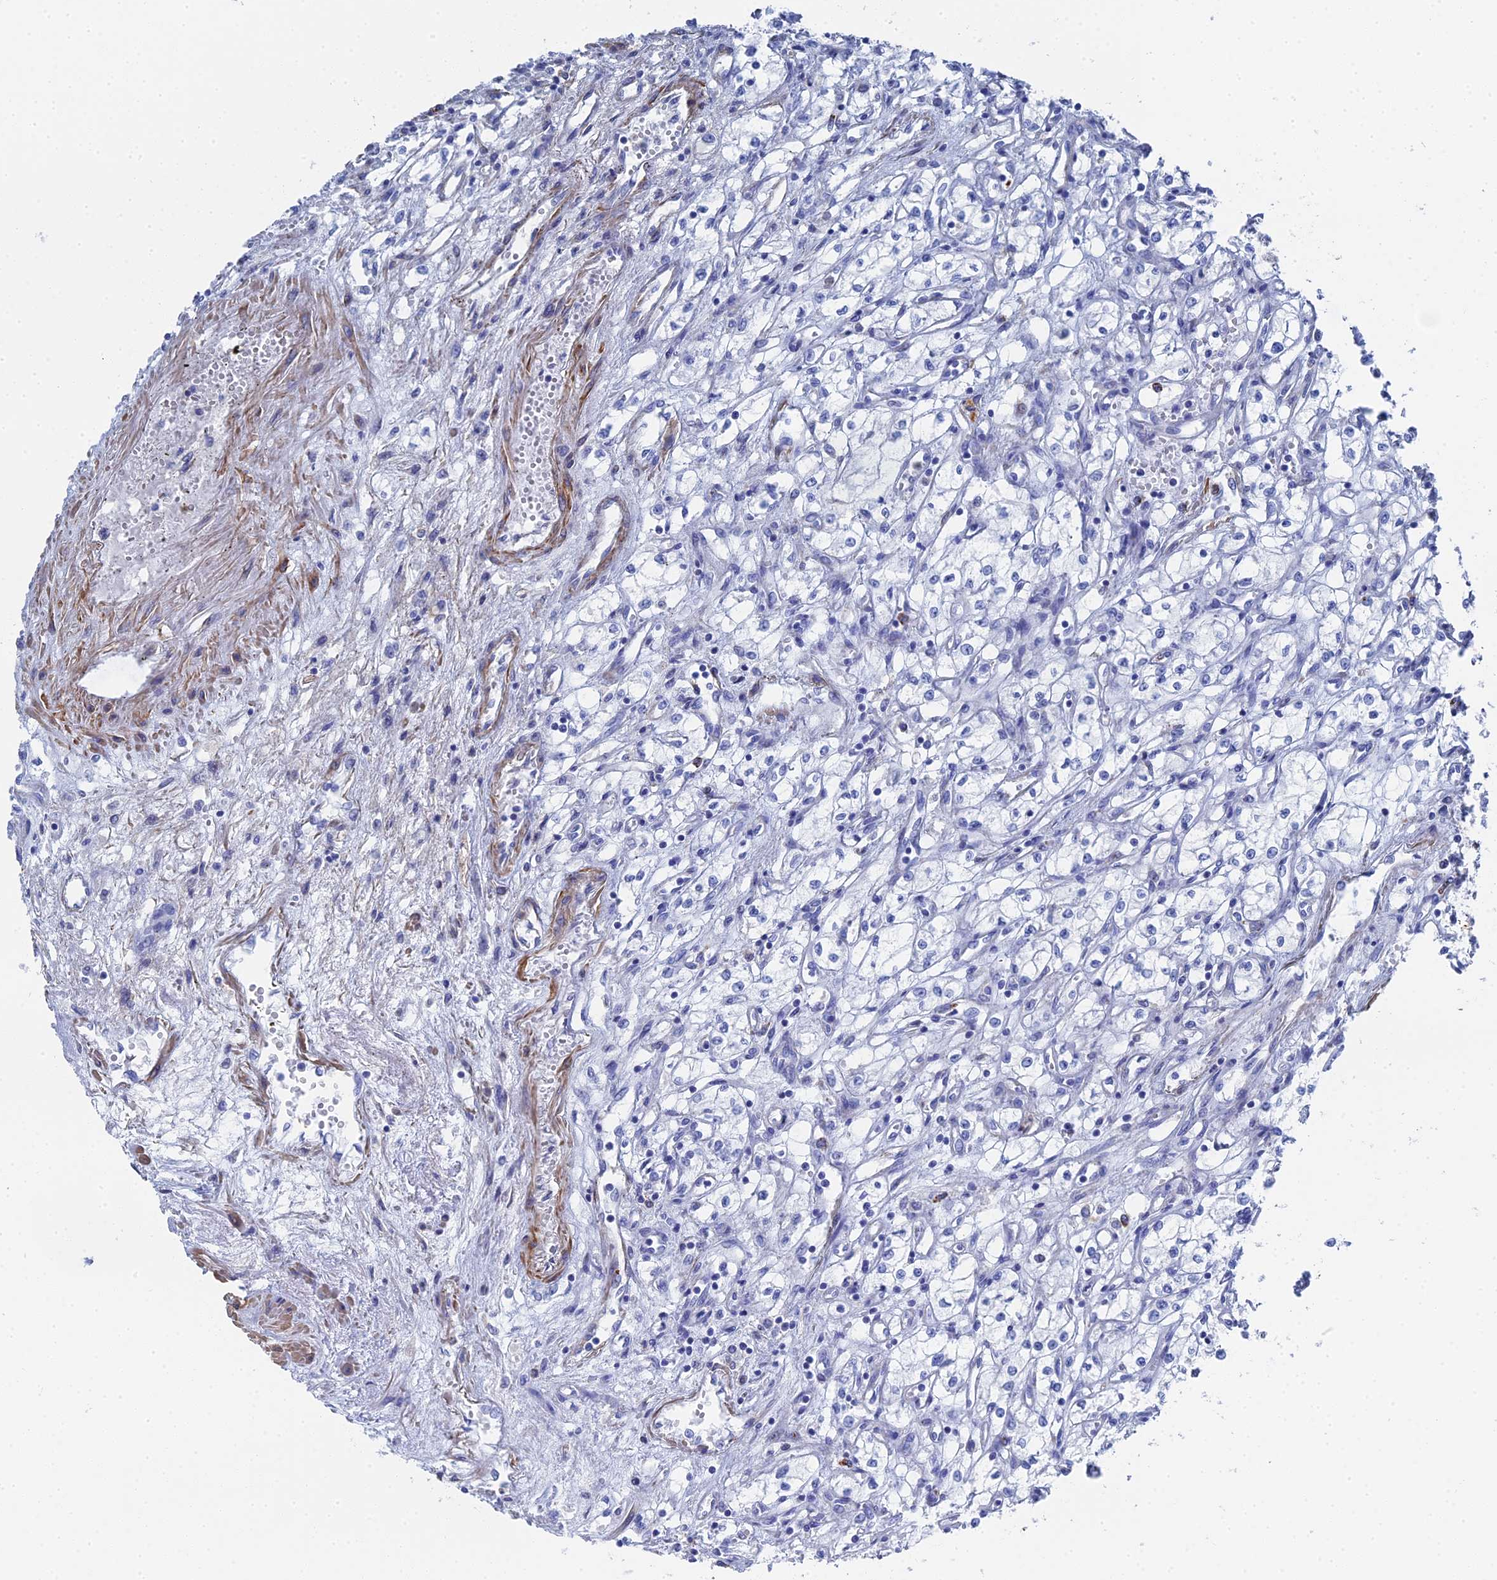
{"staining": {"intensity": "negative", "quantity": "none", "location": "none"}, "tissue": "renal cancer", "cell_type": "Tumor cells", "image_type": "cancer", "snomed": [{"axis": "morphology", "description": "Adenocarcinoma, NOS"}, {"axis": "topography", "description": "Kidney"}], "caption": "There is no significant staining in tumor cells of renal cancer (adenocarcinoma).", "gene": "STRA6", "patient": {"sex": "male", "age": 59}}